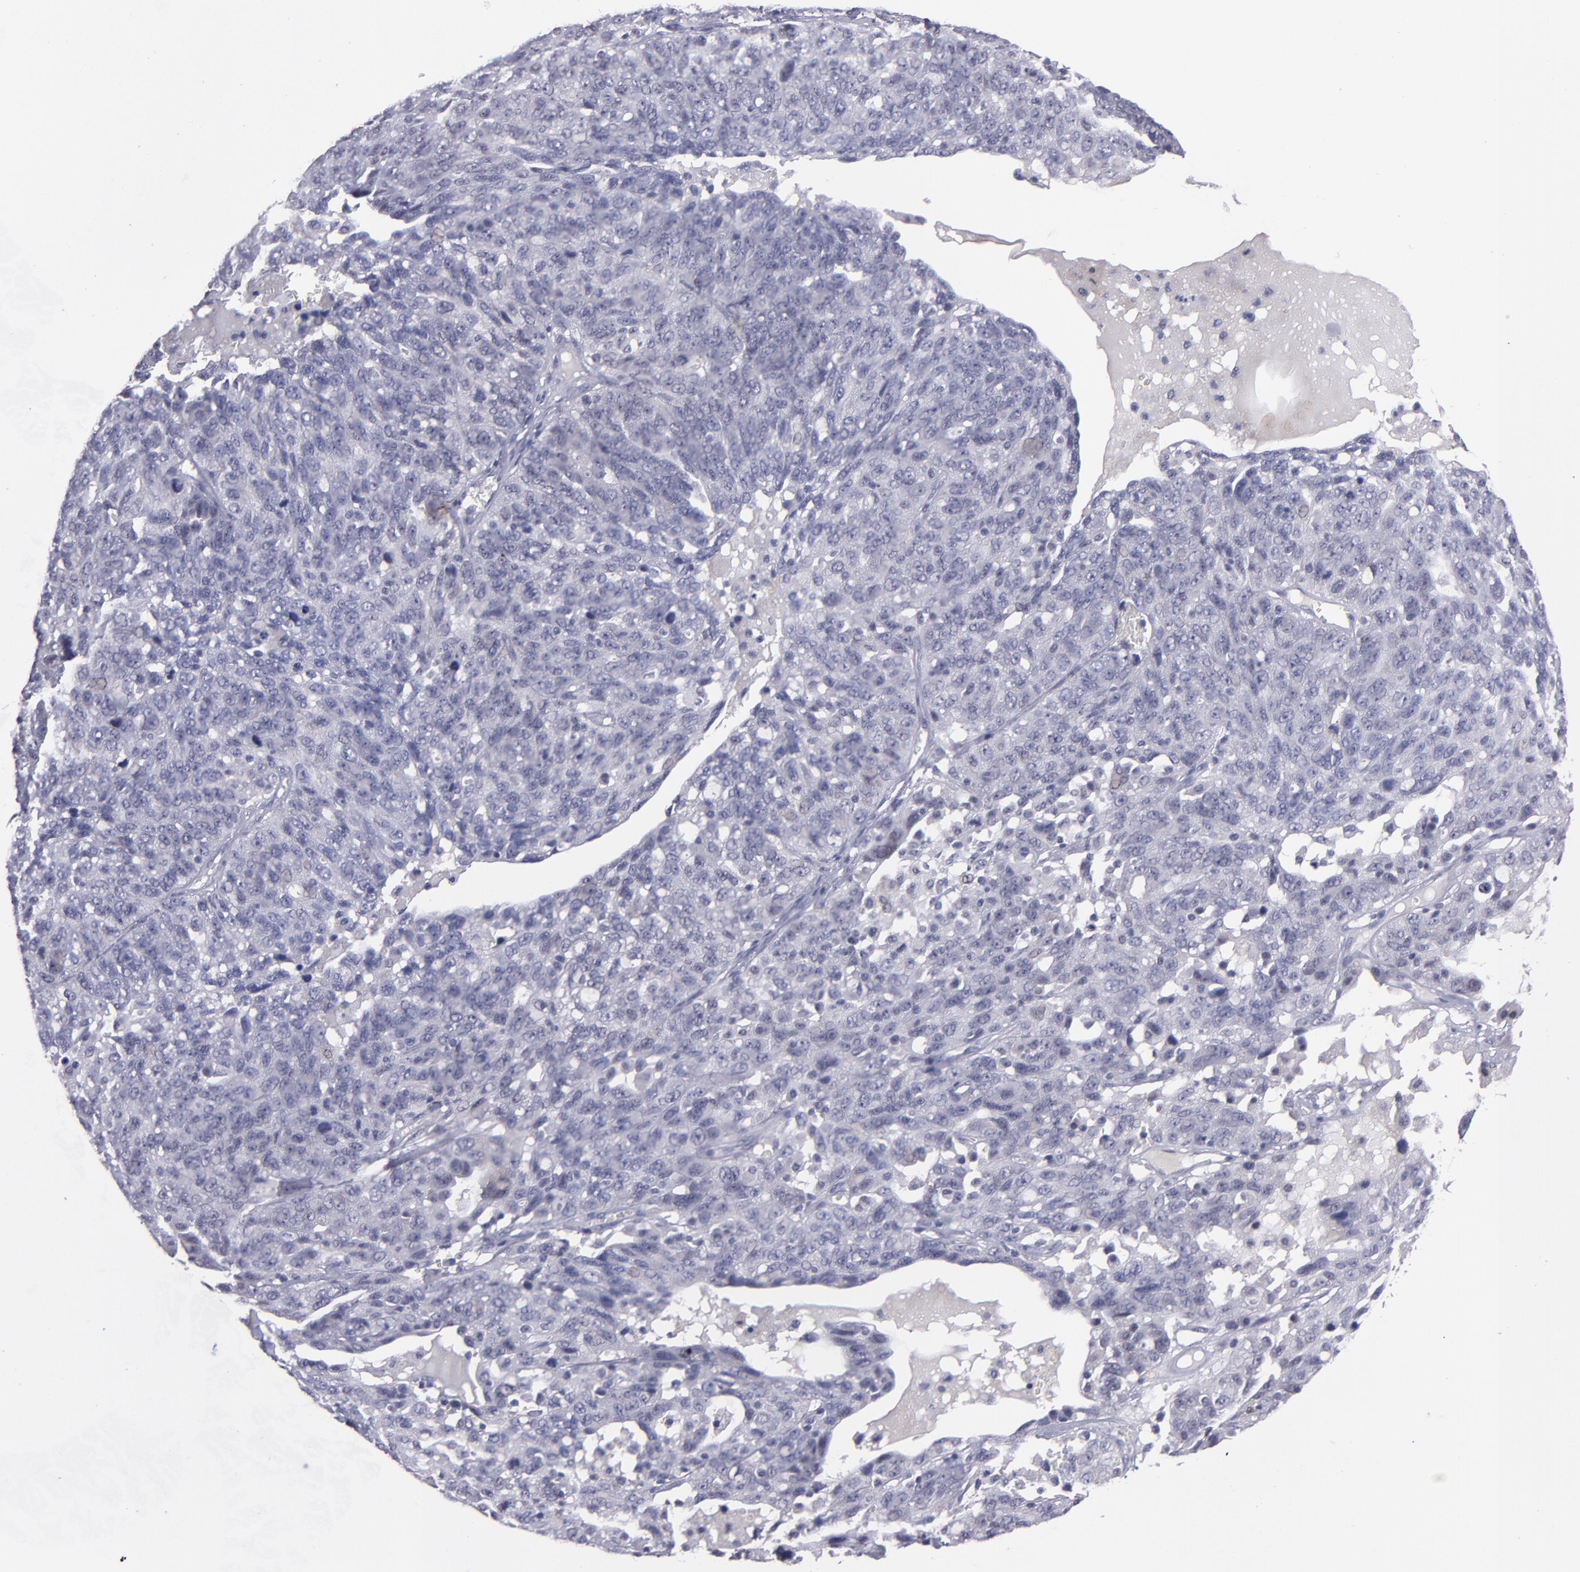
{"staining": {"intensity": "negative", "quantity": "none", "location": "none"}, "tissue": "ovarian cancer", "cell_type": "Tumor cells", "image_type": "cancer", "snomed": [{"axis": "morphology", "description": "Cystadenocarcinoma, serous, NOS"}, {"axis": "topography", "description": "Ovary"}], "caption": "Ovarian serous cystadenocarcinoma was stained to show a protein in brown. There is no significant positivity in tumor cells. The staining was performed using DAB to visualize the protein expression in brown, while the nuclei were stained in blue with hematoxylin (Magnification: 20x).", "gene": "OTUB2", "patient": {"sex": "female", "age": 71}}